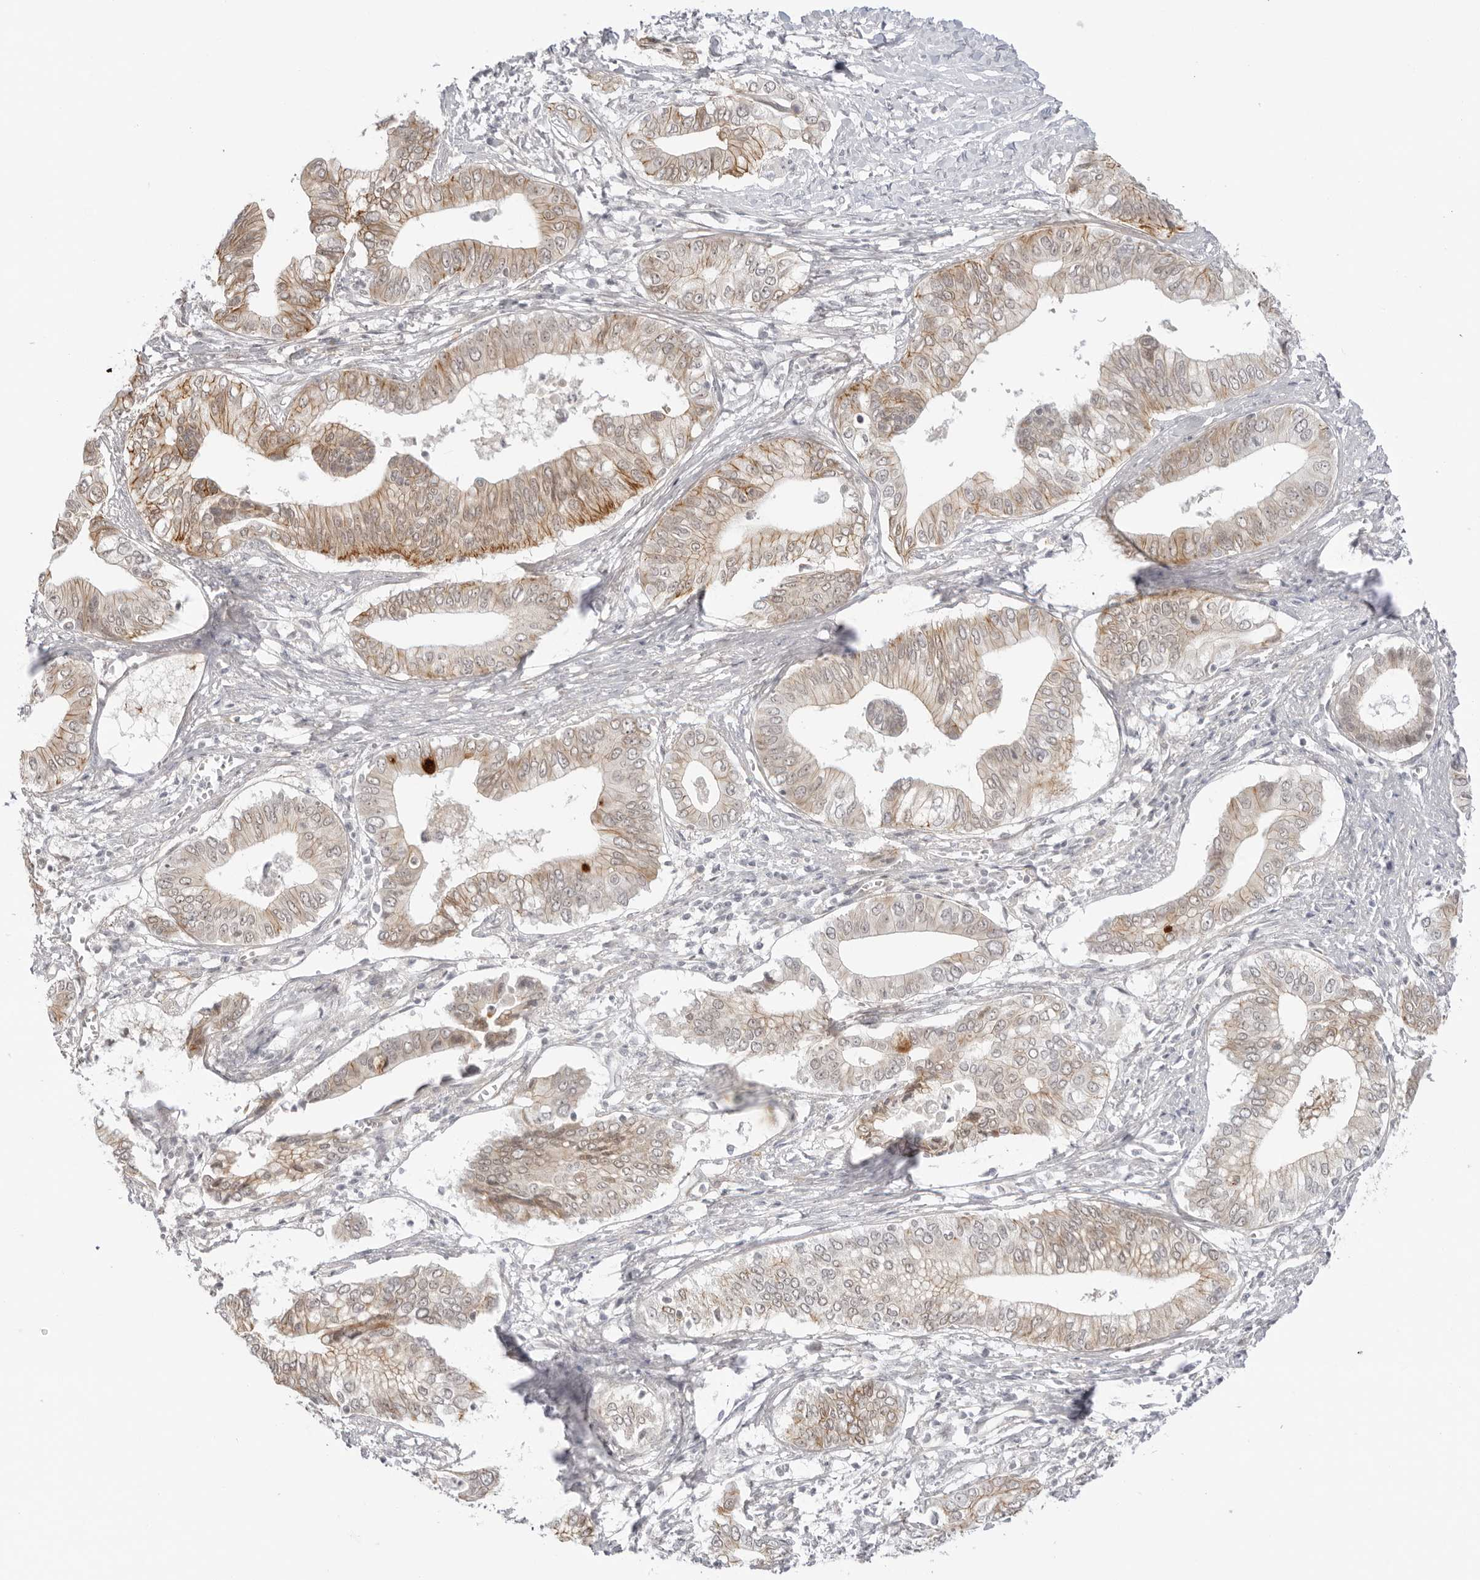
{"staining": {"intensity": "moderate", "quantity": ">75%", "location": "cytoplasmic/membranous"}, "tissue": "pancreatic cancer", "cell_type": "Tumor cells", "image_type": "cancer", "snomed": [{"axis": "morphology", "description": "Normal tissue, NOS"}, {"axis": "morphology", "description": "Adenocarcinoma, NOS"}, {"axis": "topography", "description": "Pancreas"}, {"axis": "topography", "description": "Peripheral nerve tissue"}], "caption": "Adenocarcinoma (pancreatic) tissue exhibits moderate cytoplasmic/membranous staining in approximately >75% of tumor cells", "gene": "TRAPPC3", "patient": {"sex": "male", "age": 59}}